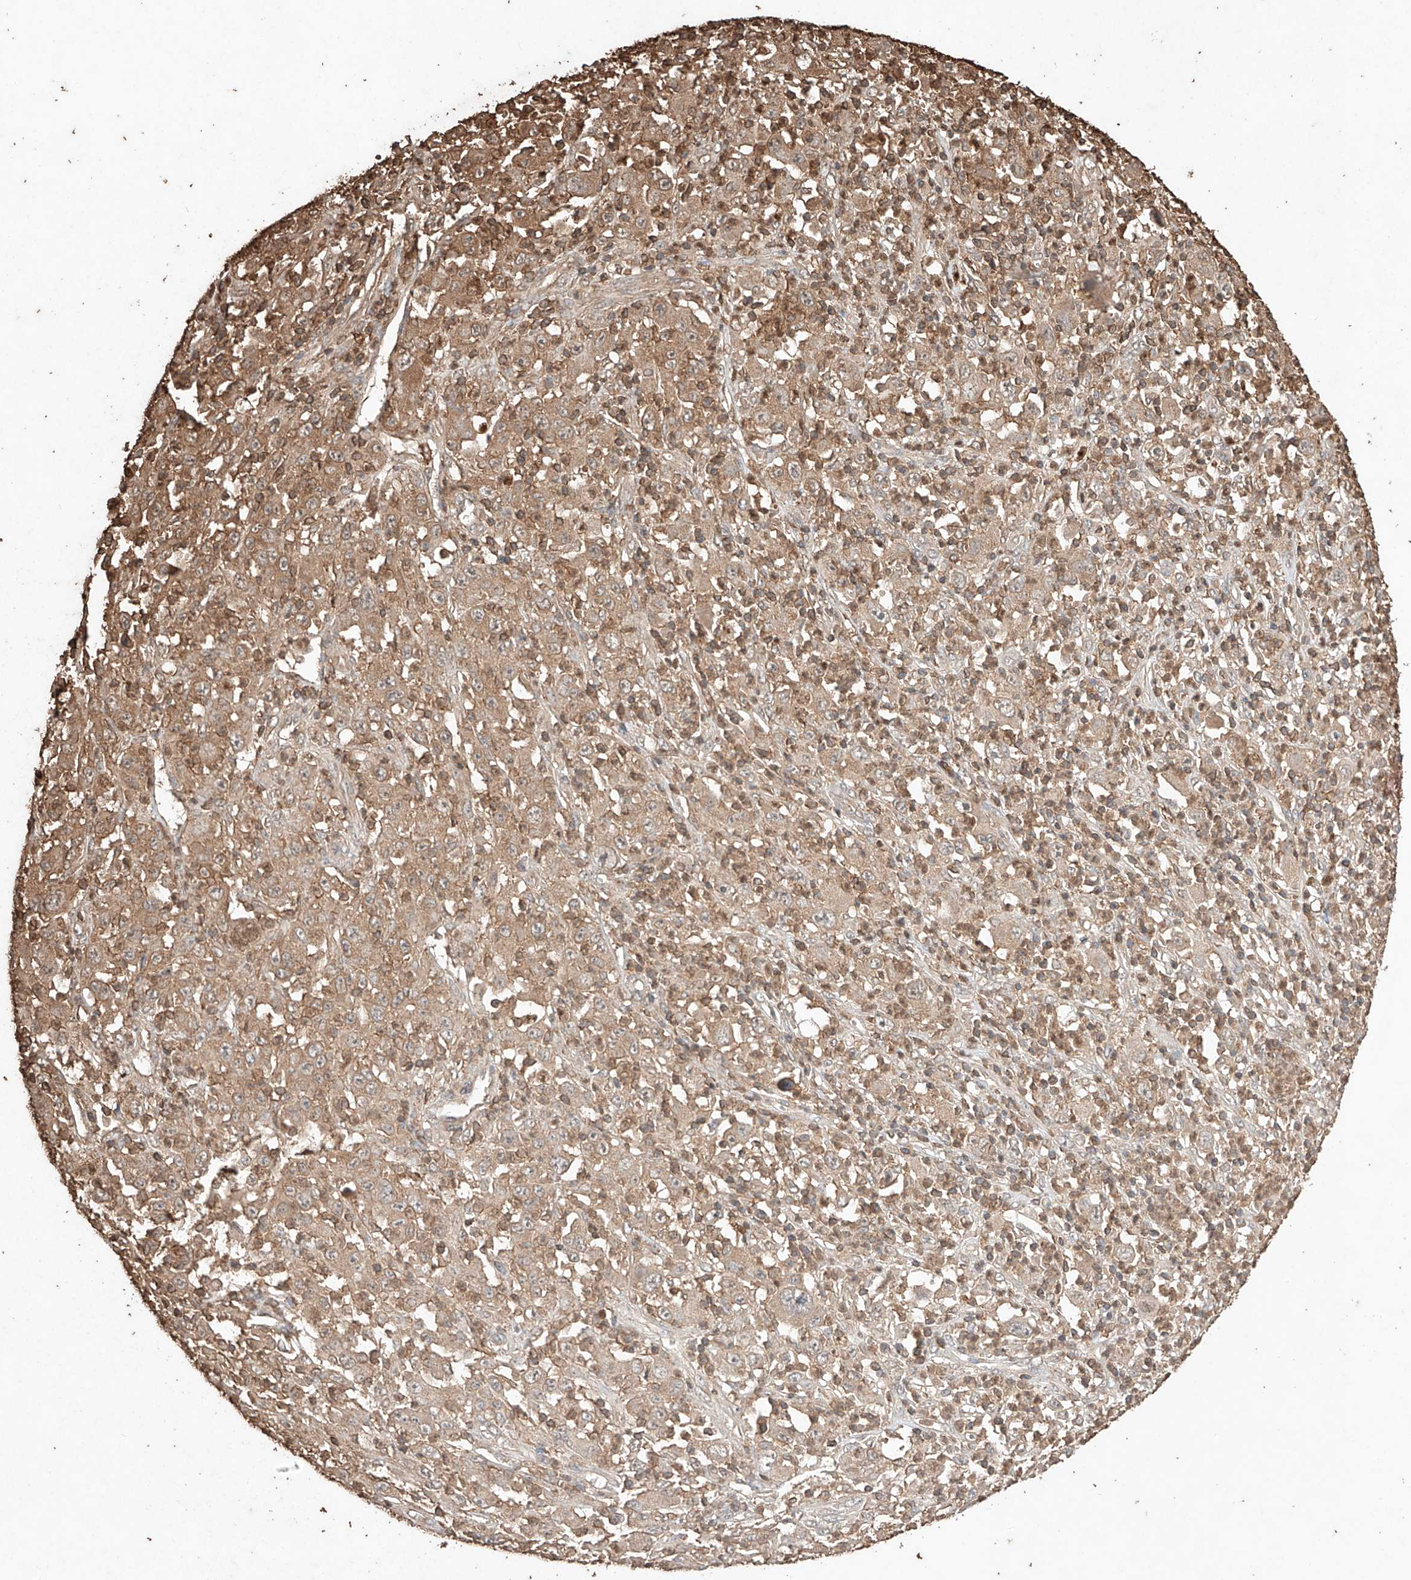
{"staining": {"intensity": "weak", "quantity": "25%-75%", "location": "cytoplasmic/membranous"}, "tissue": "melanoma", "cell_type": "Tumor cells", "image_type": "cancer", "snomed": [{"axis": "morphology", "description": "Malignant melanoma, Metastatic site"}, {"axis": "topography", "description": "Skin"}], "caption": "DAB immunohistochemical staining of human malignant melanoma (metastatic site) demonstrates weak cytoplasmic/membranous protein staining in about 25%-75% of tumor cells.", "gene": "M6PR", "patient": {"sex": "female", "age": 56}}